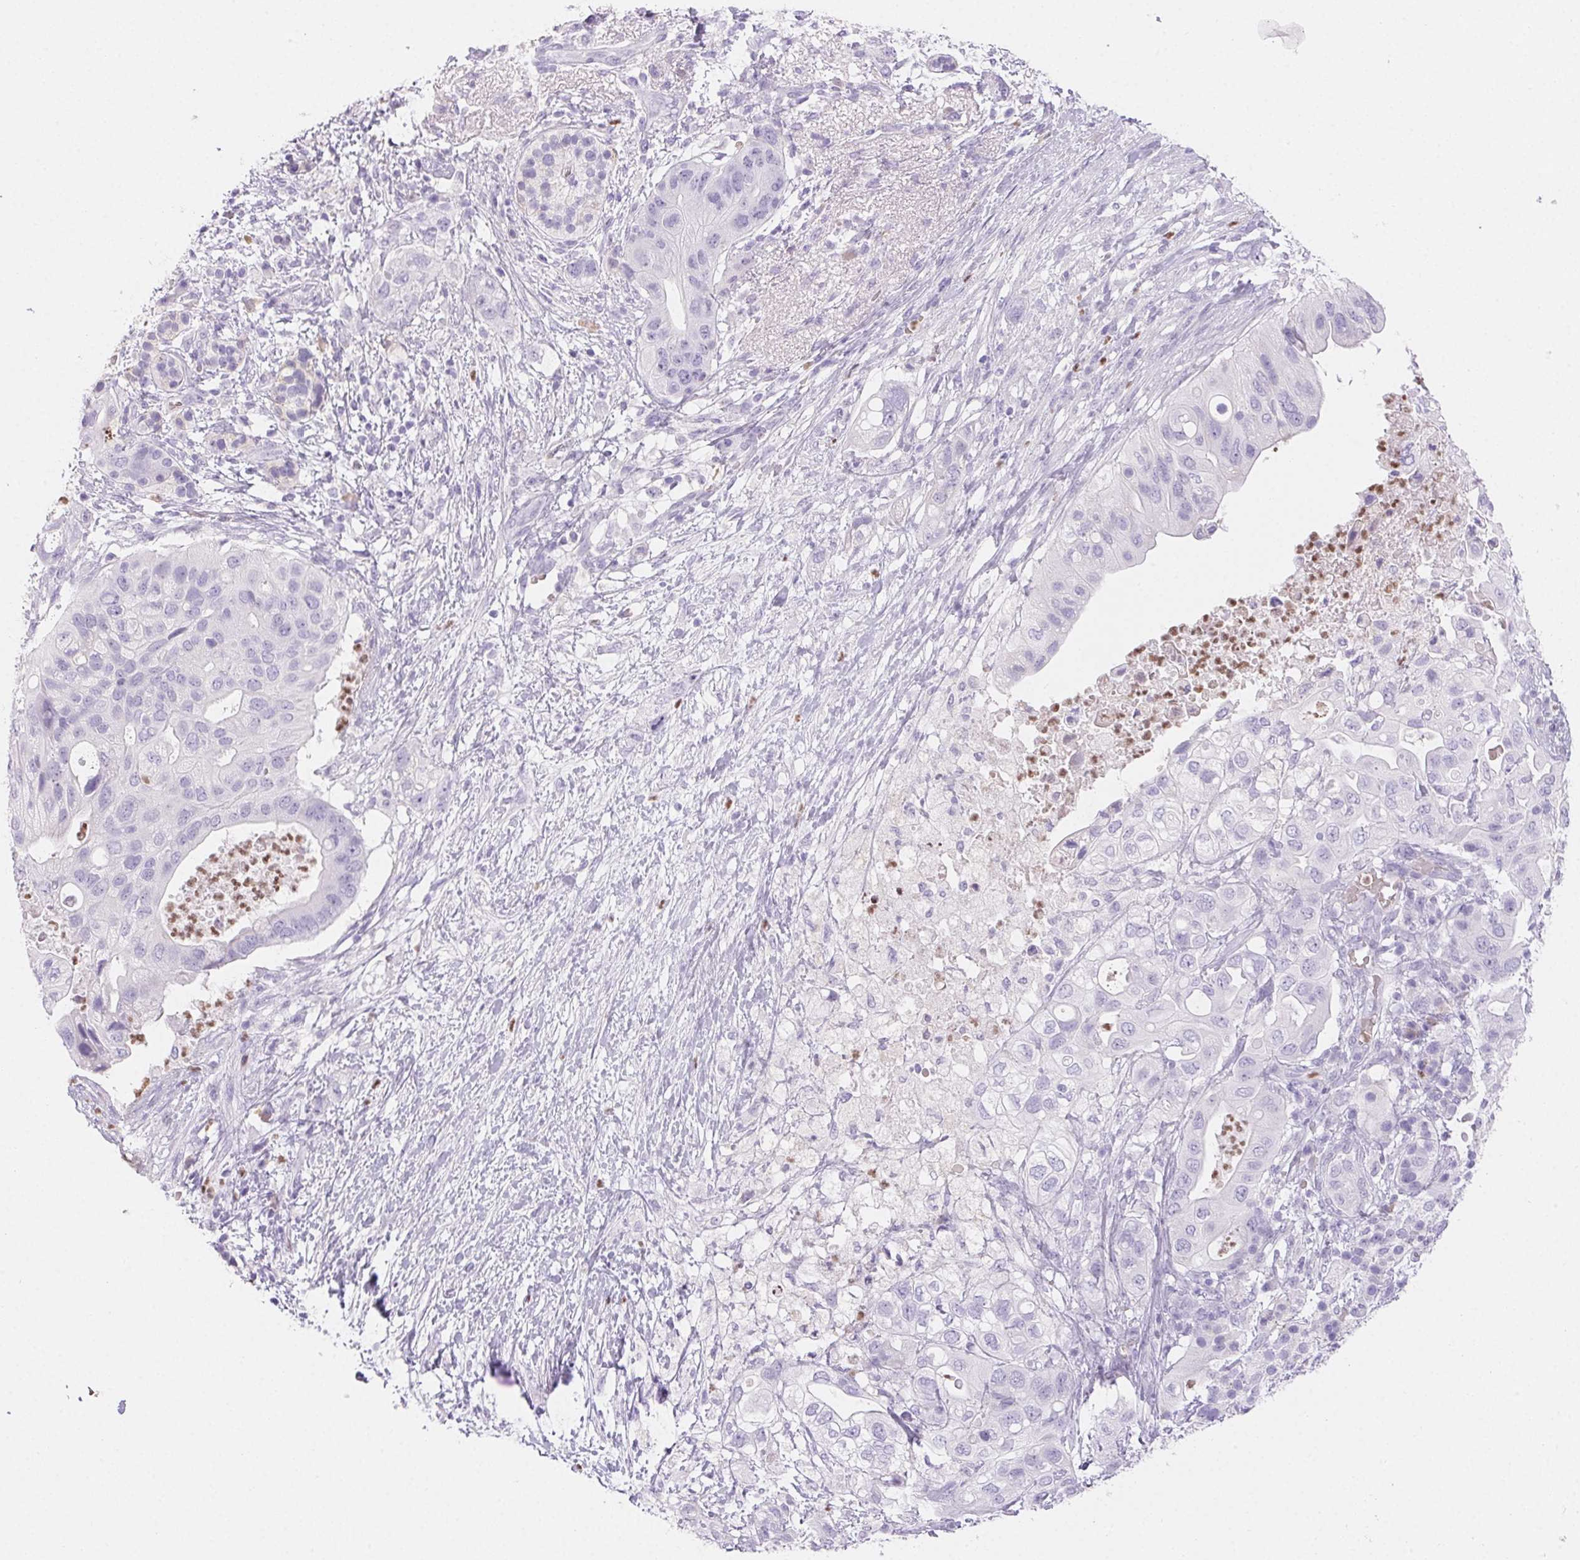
{"staining": {"intensity": "negative", "quantity": "none", "location": "none"}, "tissue": "pancreatic cancer", "cell_type": "Tumor cells", "image_type": "cancer", "snomed": [{"axis": "morphology", "description": "Adenocarcinoma, NOS"}, {"axis": "topography", "description": "Pancreas"}], "caption": "A high-resolution image shows immunohistochemistry staining of pancreatic cancer (adenocarcinoma), which demonstrates no significant positivity in tumor cells.", "gene": "PADI4", "patient": {"sex": "female", "age": 72}}